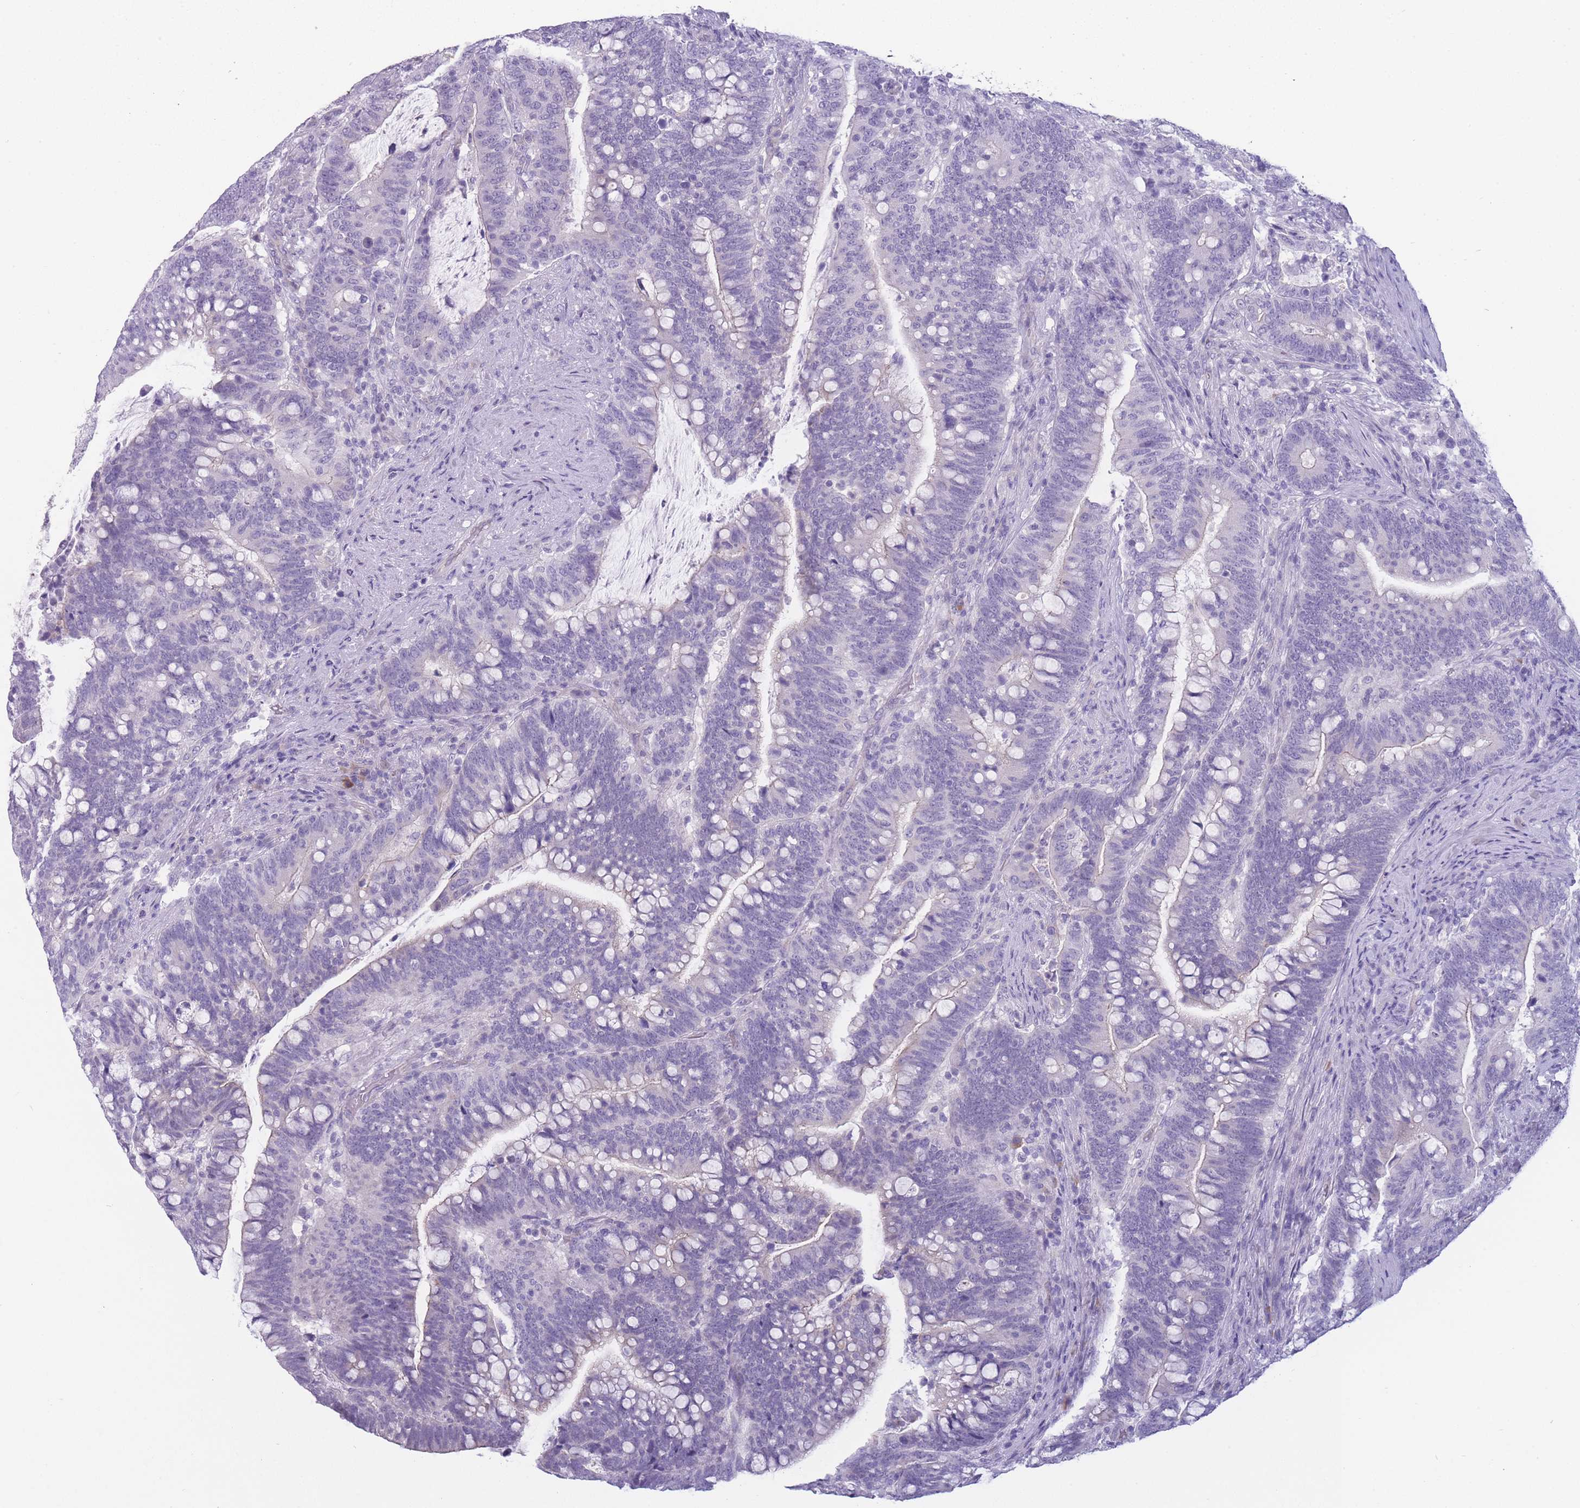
{"staining": {"intensity": "negative", "quantity": "none", "location": "none"}, "tissue": "colorectal cancer", "cell_type": "Tumor cells", "image_type": "cancer", "snomed": [{"axis": "morphology", "description": "Normal tissue, NOS"}, {"axis": "morphology", "description": "Adenocarcinoma, NOS"}, {"axis": "topography", "description": "Colon"}], "caption": "A photomicrograph of adenocarcinoma (colorectal) stained for a protein shows no brown staining in tumor cells.", "gene": "DCANP1", "patient": {"sex": "female", "age": 66}}